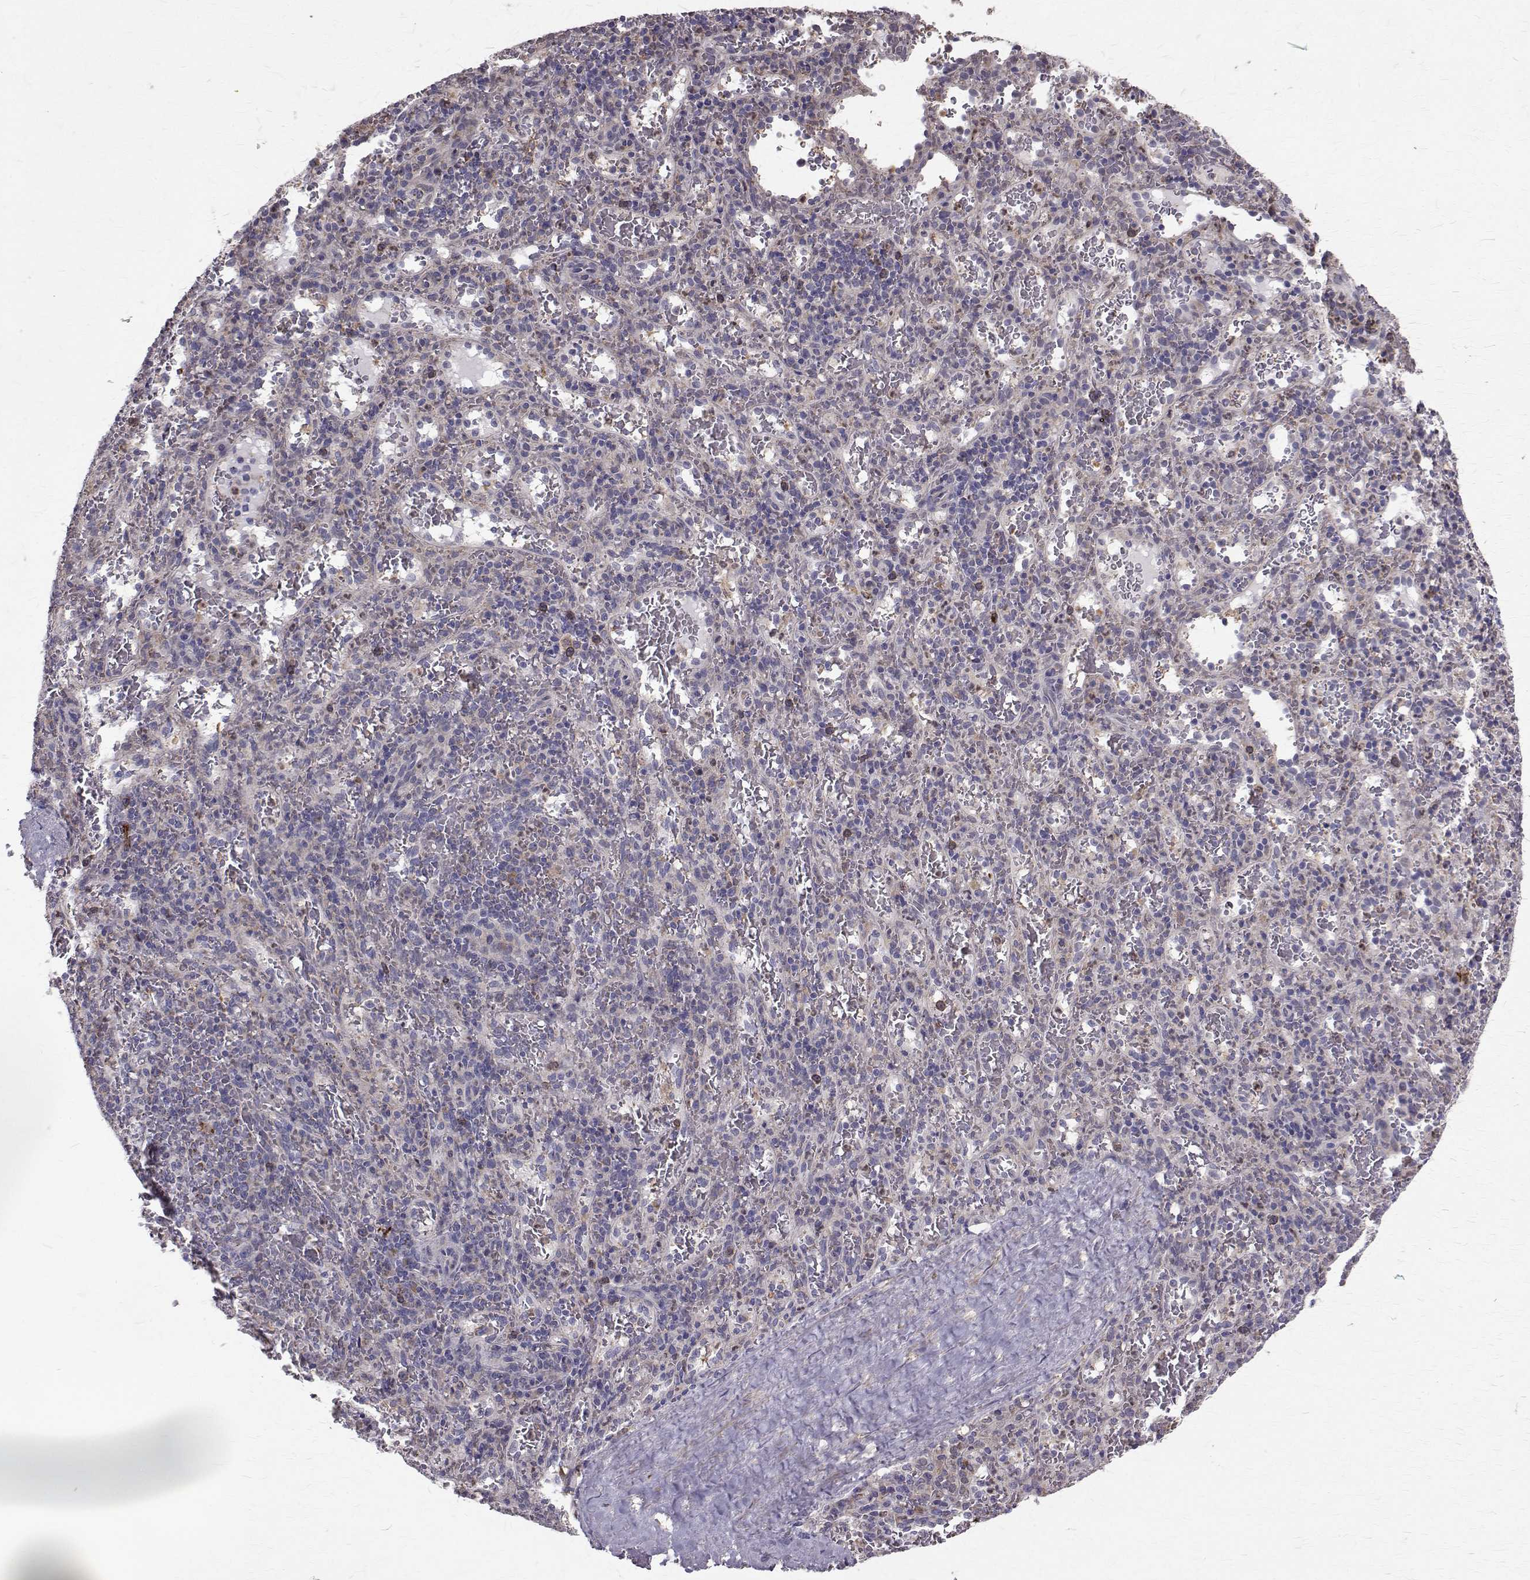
{"staining": {"intensity": "negative", "quantity": "none", "location": "none"}, "tissue": "spleen", "cell_type": "Cells in red pulp", "image_type": "normal", "snomed": [{"axis": "morphology", "description": "Normal tissue, NOS"}, {"axis": "topography", "description": "Spleen"}], "caption": "Spleen was stained to show a protein in brown. There is no significant expression in cells in red pulp. (DAB (3,3'-diaminobenzidine) IHC visualized using brightfield microscopy, high magnification).", "gene": "CCDC89", "patient": {"sex": "male", "age": 57}}